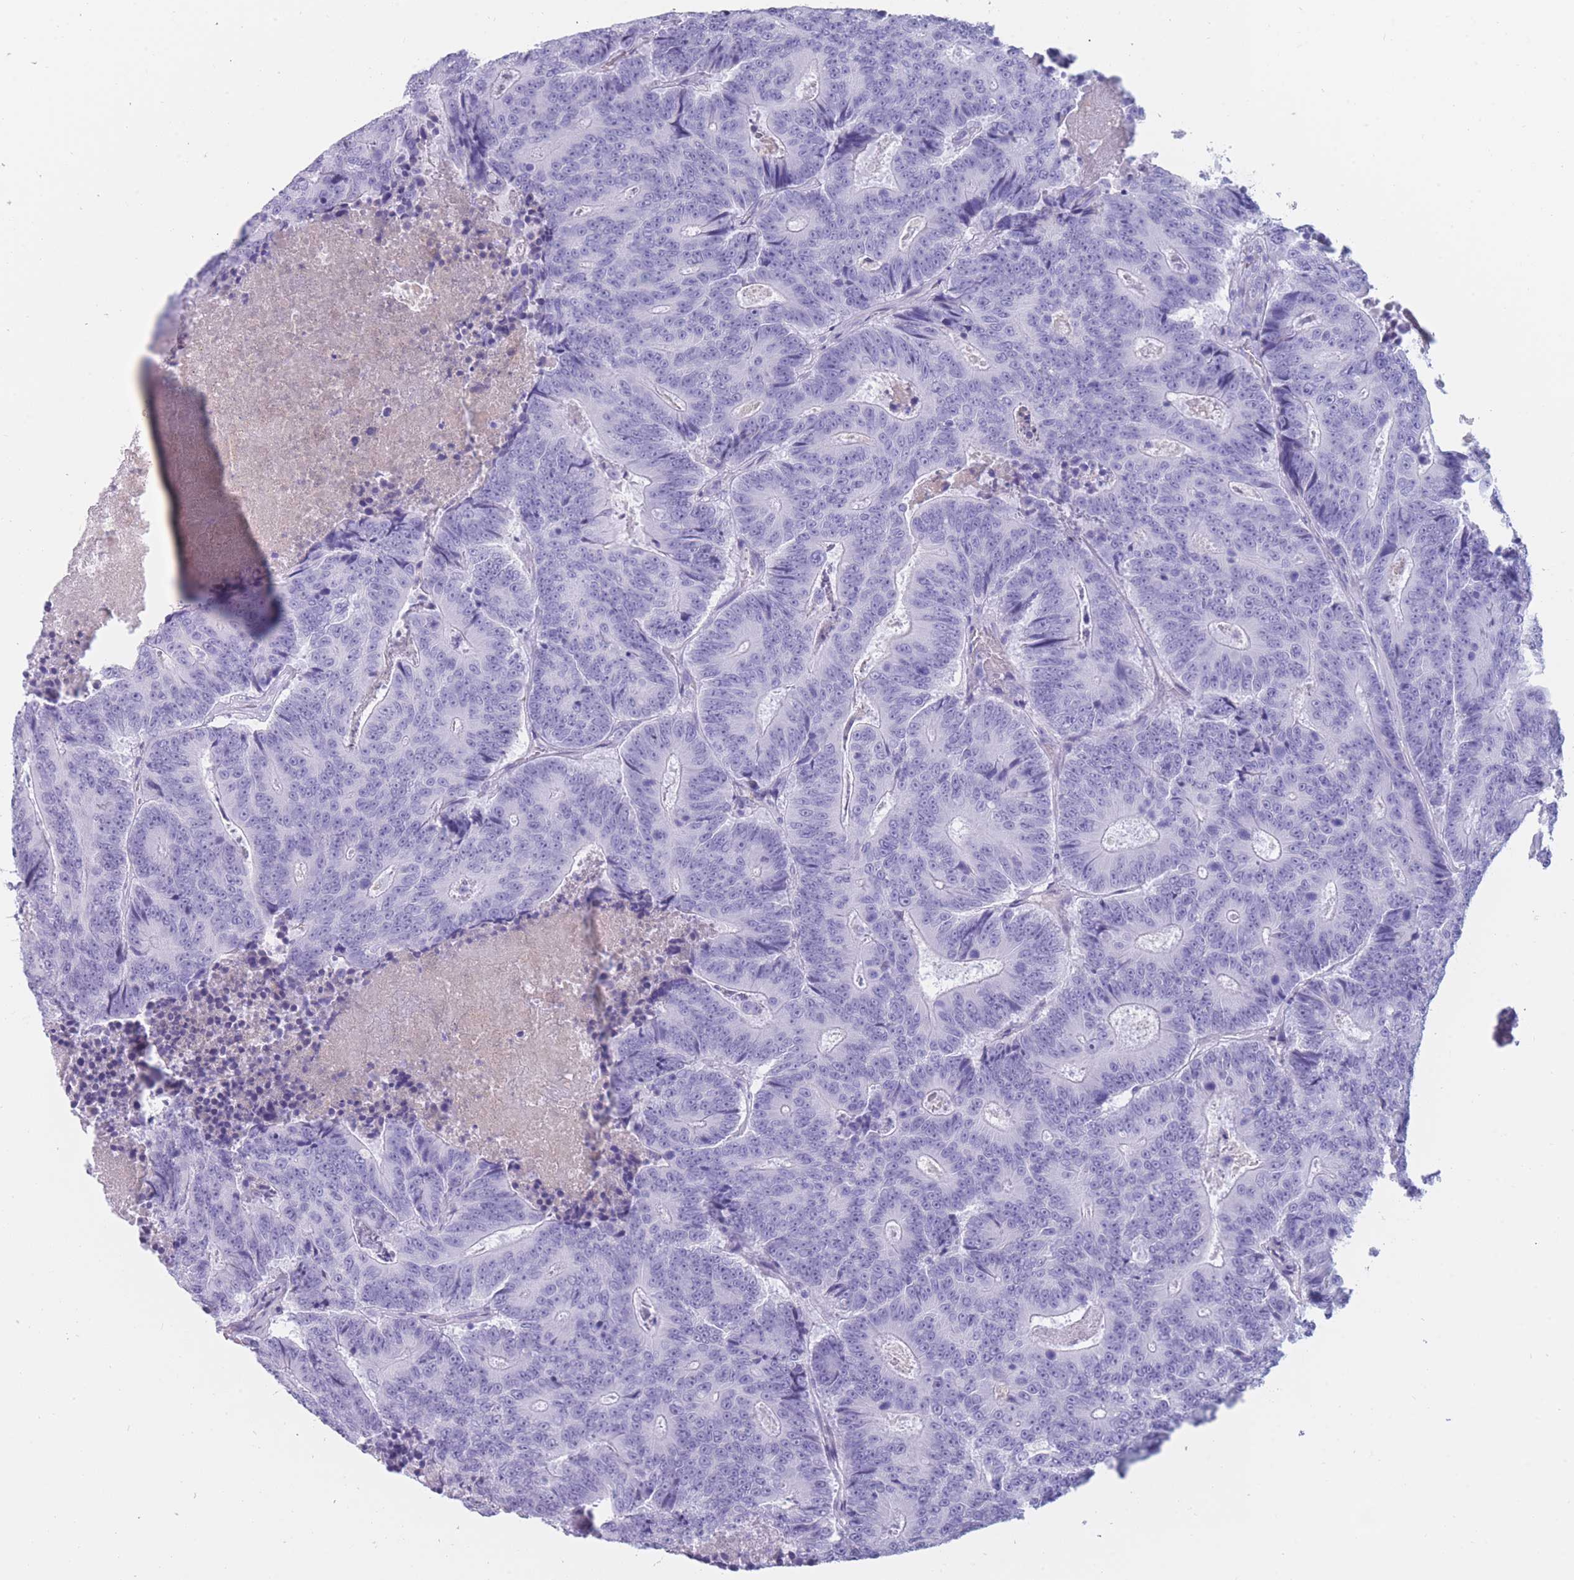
{"staining": {"intensity": "negative", "quantity": "none", "location": "none"}, "tissue": "colorectal cancer", "cell_type": "Tumor cells", "image_type": "cancer", "snomed": [{"axis": "morphology", "description": "Adenocarcinoma, NOS"}, {"axis": "topography", "description": "Colon"}], "caption": "The IHC histopathology image has no significant positivity in tumor cells of adenocarcinoma (colorectal) tissue.", "gene": "TNFSF11", "patient": {"sex": "male", "age": 83}}